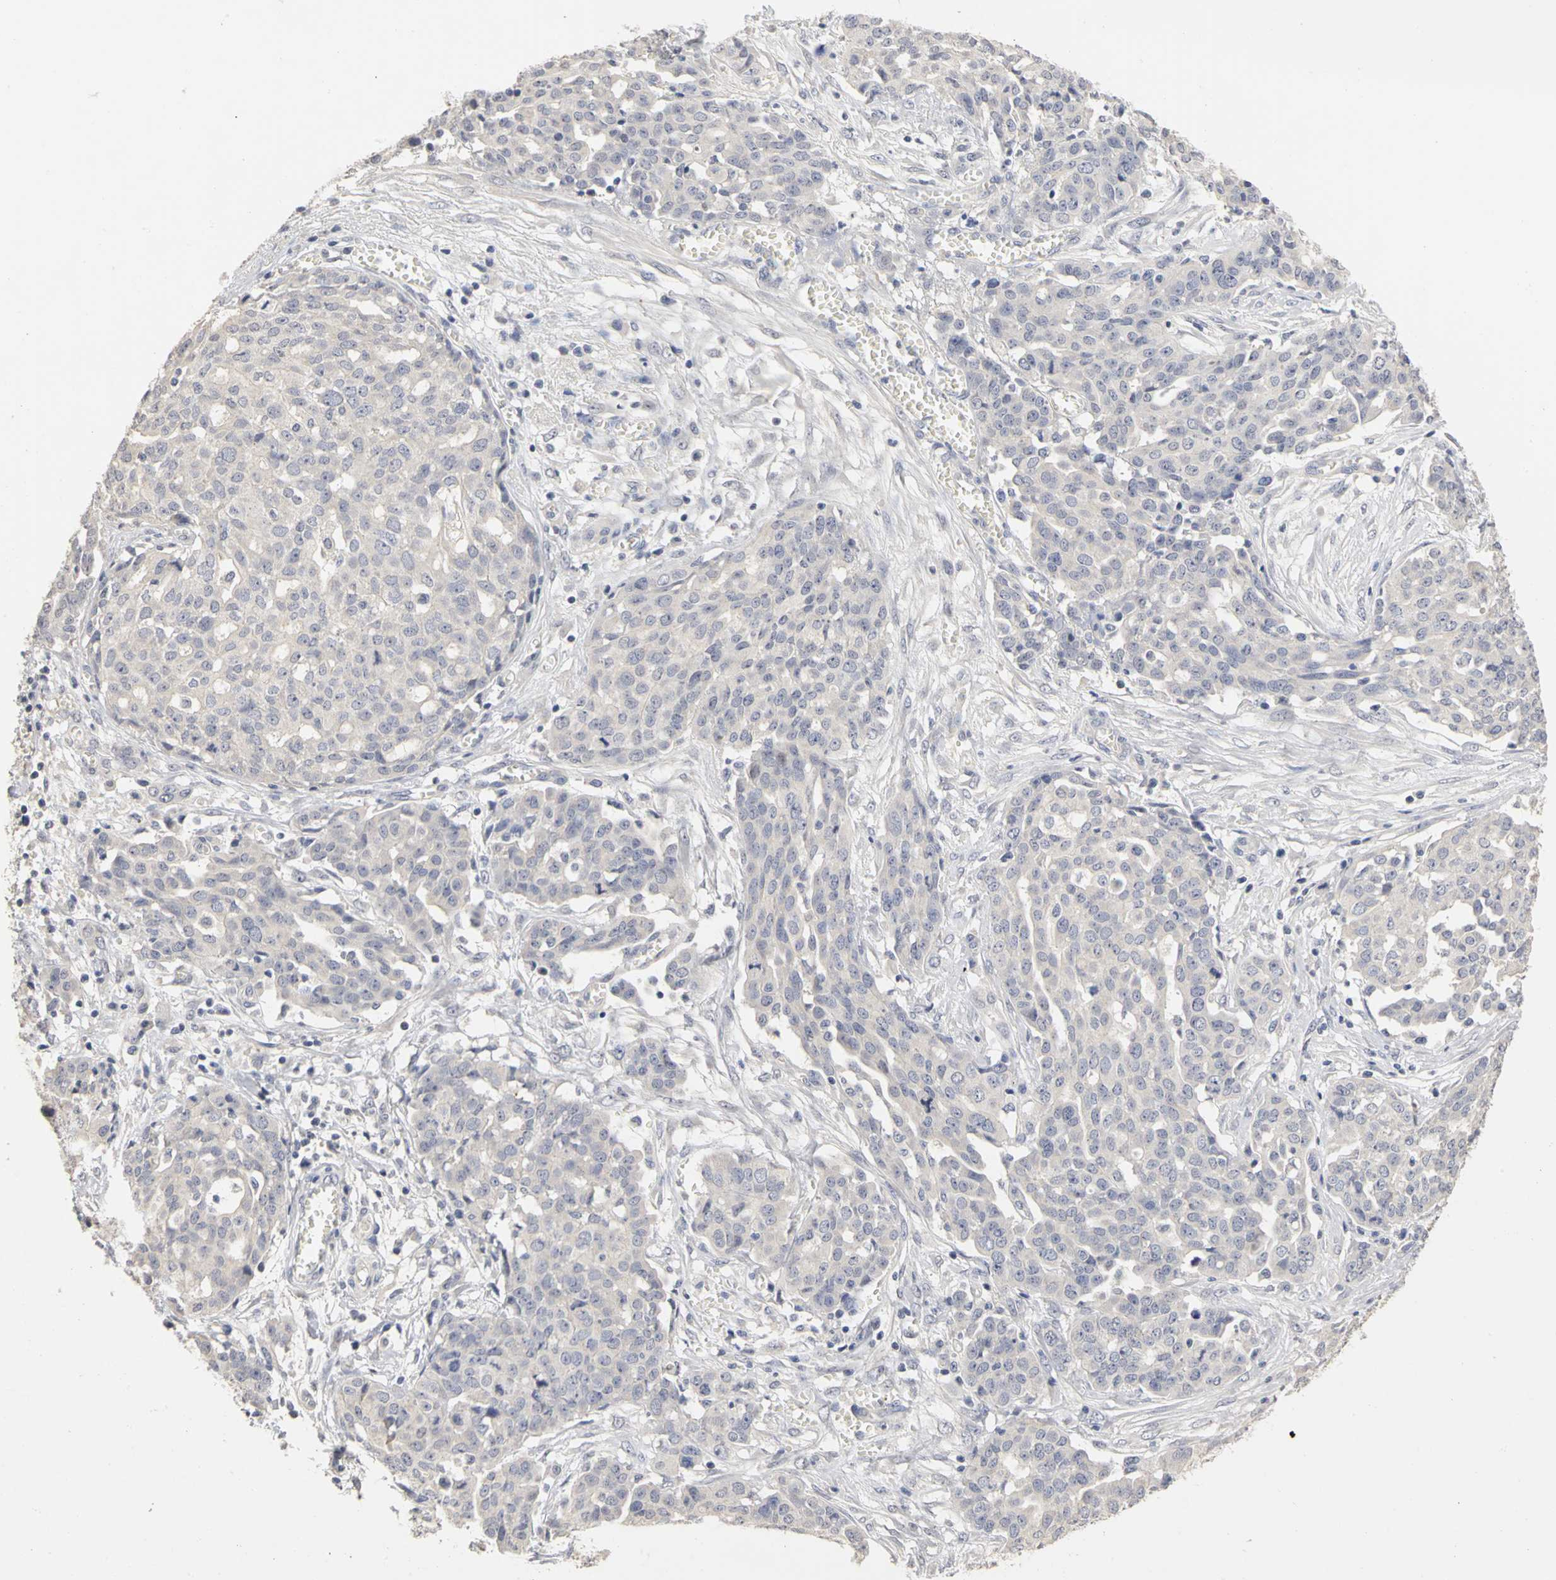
{"staining": {"intensity": "negative", "quantity": "none", "location": "none"}, "tissue": "ovarian cancer", "cell_type": "Tumor cells", "image_type": "cancer", "snomed": [{"axis": "morphology", "description": "Cystadenocarcinoma, serous, NOS"}, {"axis": "topography", "description": "Soft tissue"}, {"axis": "topography", "description": "Ovary"}], "caption": "This is an immunohistochemistry (IHC) micrograph of ovarian cancer. There is no expression in tumor cells.", "gene": "PGR", "patient": {"sex": "female", "age": 57}}